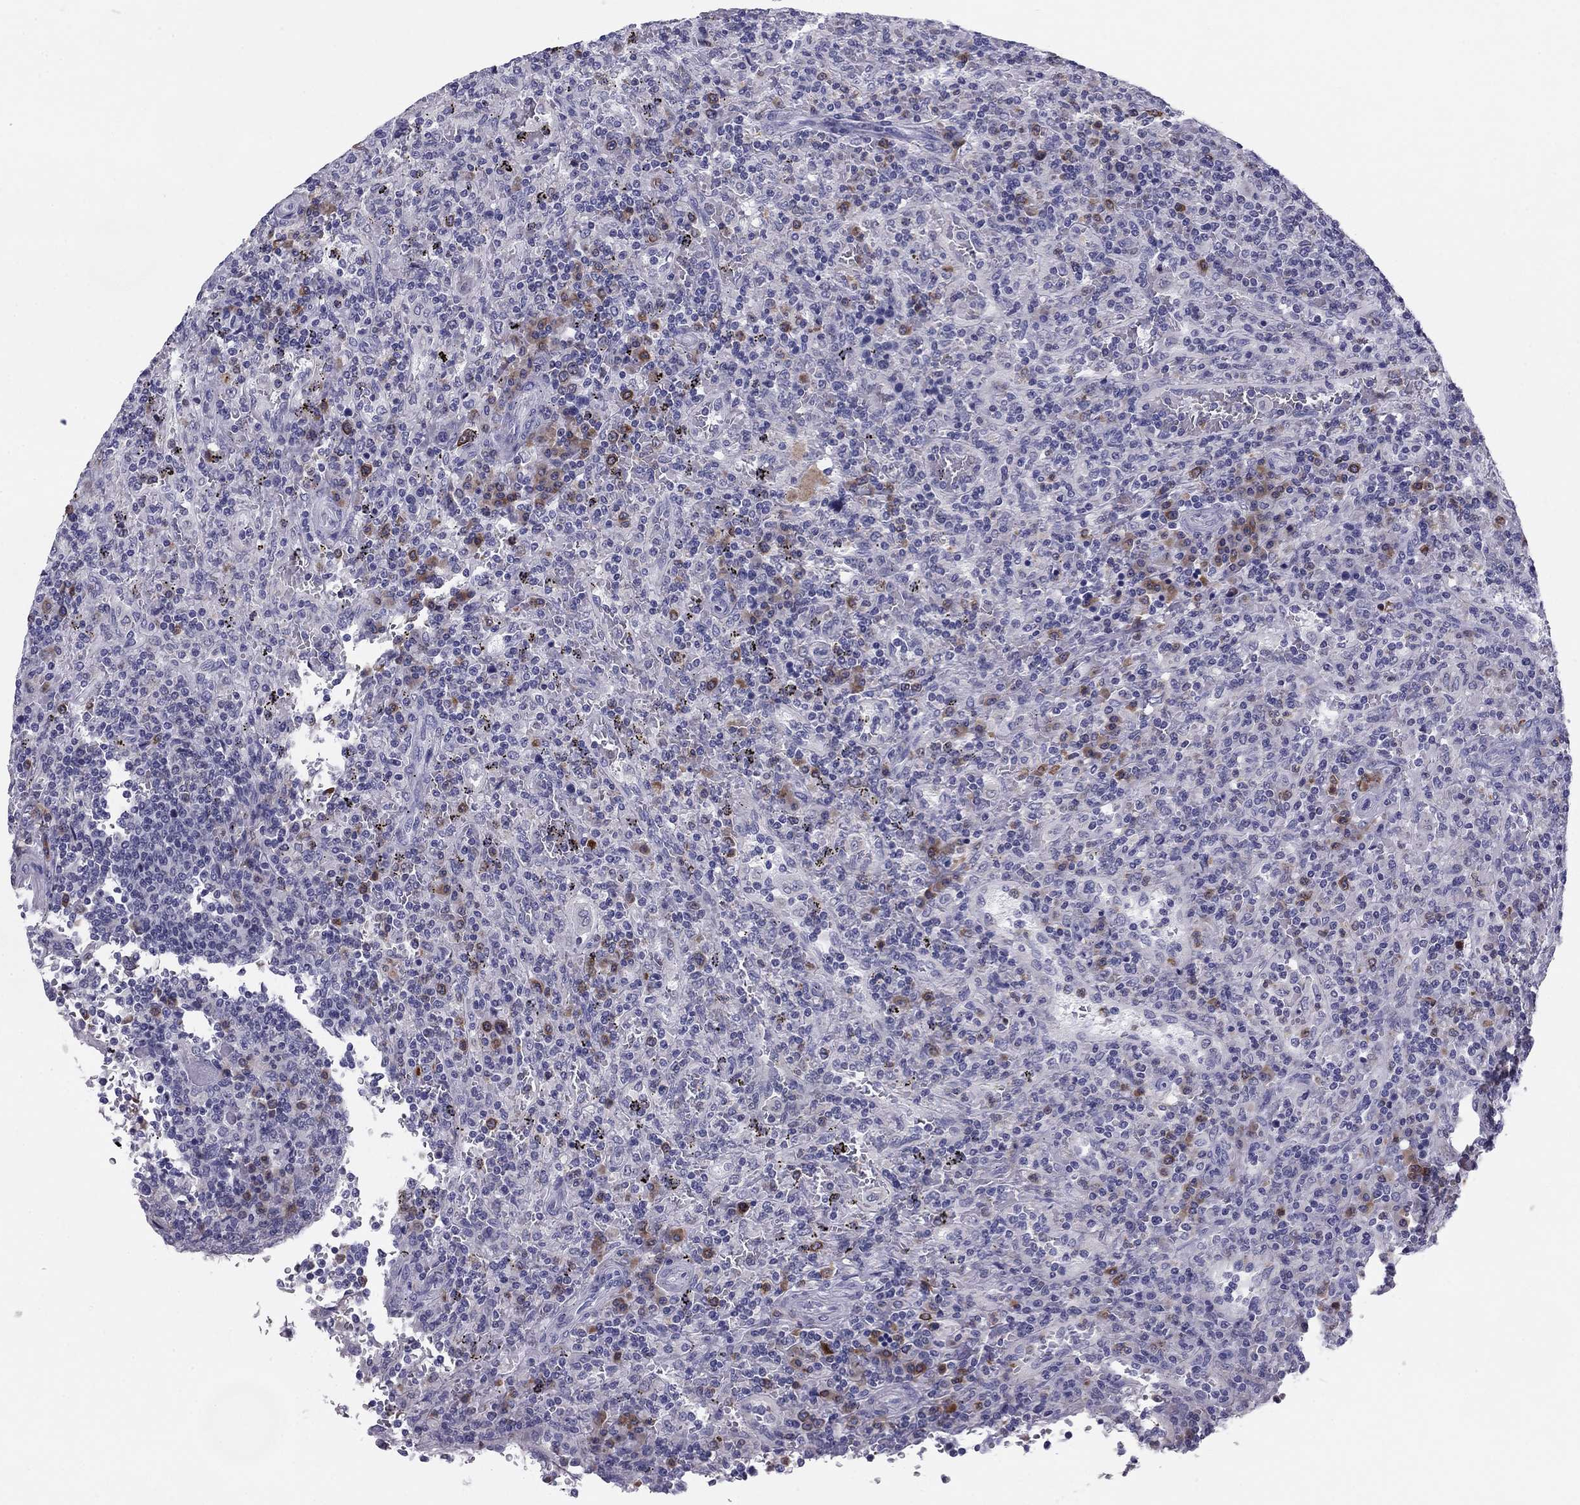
{"staining": {"intensity": "negative", "quantity": "none", "location": "none"}, "tissue": "lymphoma", "cell_type": "Tumor cells", "image_type": "cancer", "snomed": [{"axis": "morphology", "description": "Malignant lymphoma, non-Hodgkin's type, Low grade"}, {"axis": "topography", "description": "Spleen"}], "caption": "Immunohistochemistry micrograph of human lymphoma stained for a protein (brown), which shows no expression in tumor cells. Nuclei are stained in blue.", "gene": "TMED3", "patient": {"sex": "male", "age": 62}}